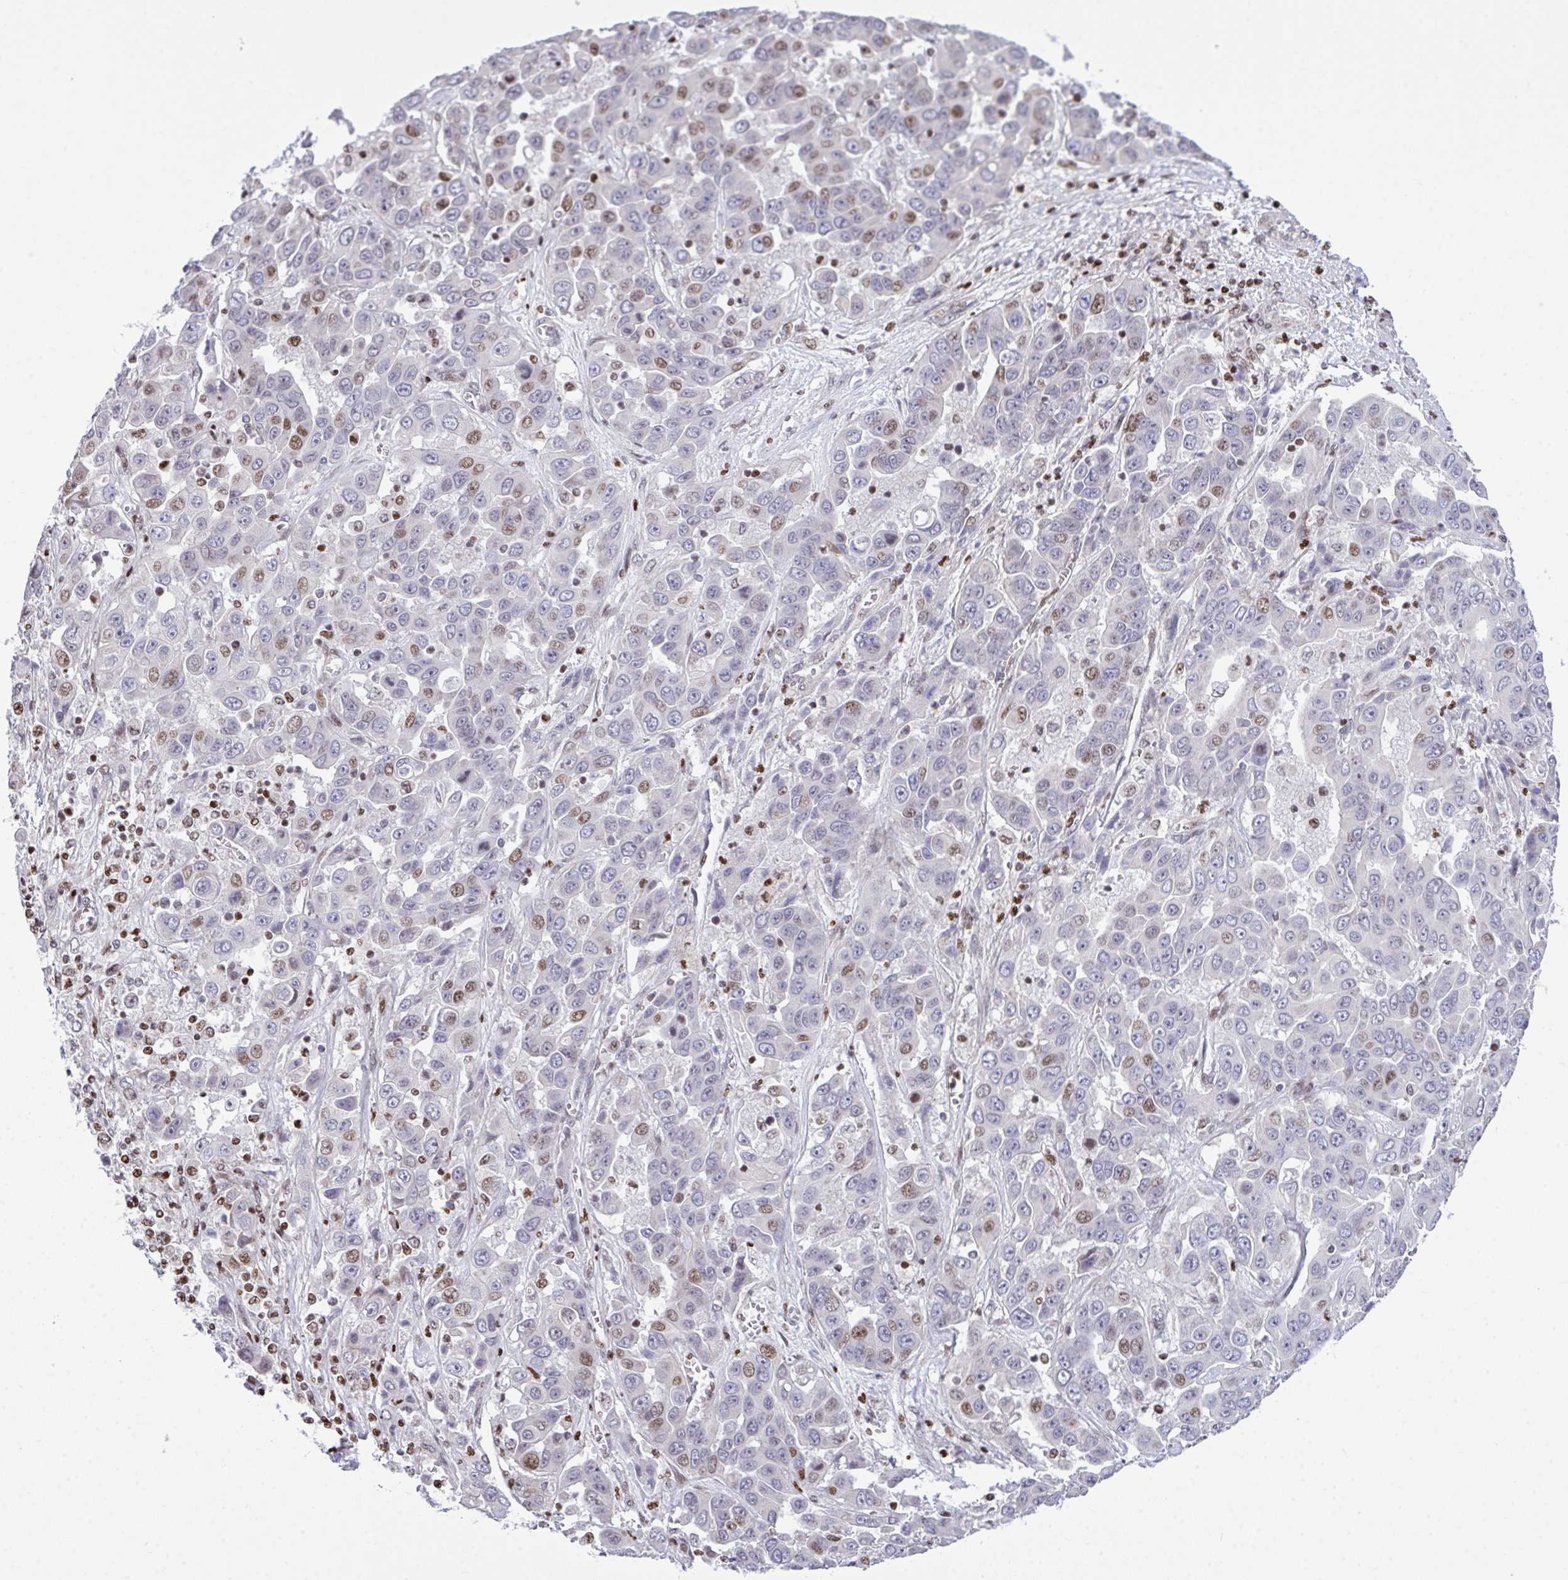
{"staining": {"intensity": "moderate", "quantity": "<25%", "location": "nuclear"}, "tissue": "liver cancer", "cell_type": "Tumor cells", "image_type": "cancer", "snomed": [{"axis": "morphology", "description": "Cholangiocarcinoma"}, {"axis": "topography", "description": "Liver"}], "caption": "Immunohistochemical staining of cholangiocarcinoma (liver) exhibits low levels of moderate nuclear protein staining in approximately <25% of tumor cells.", "gene": "RAPGEF5", "patient": {"sex": "female", "age": 52}}